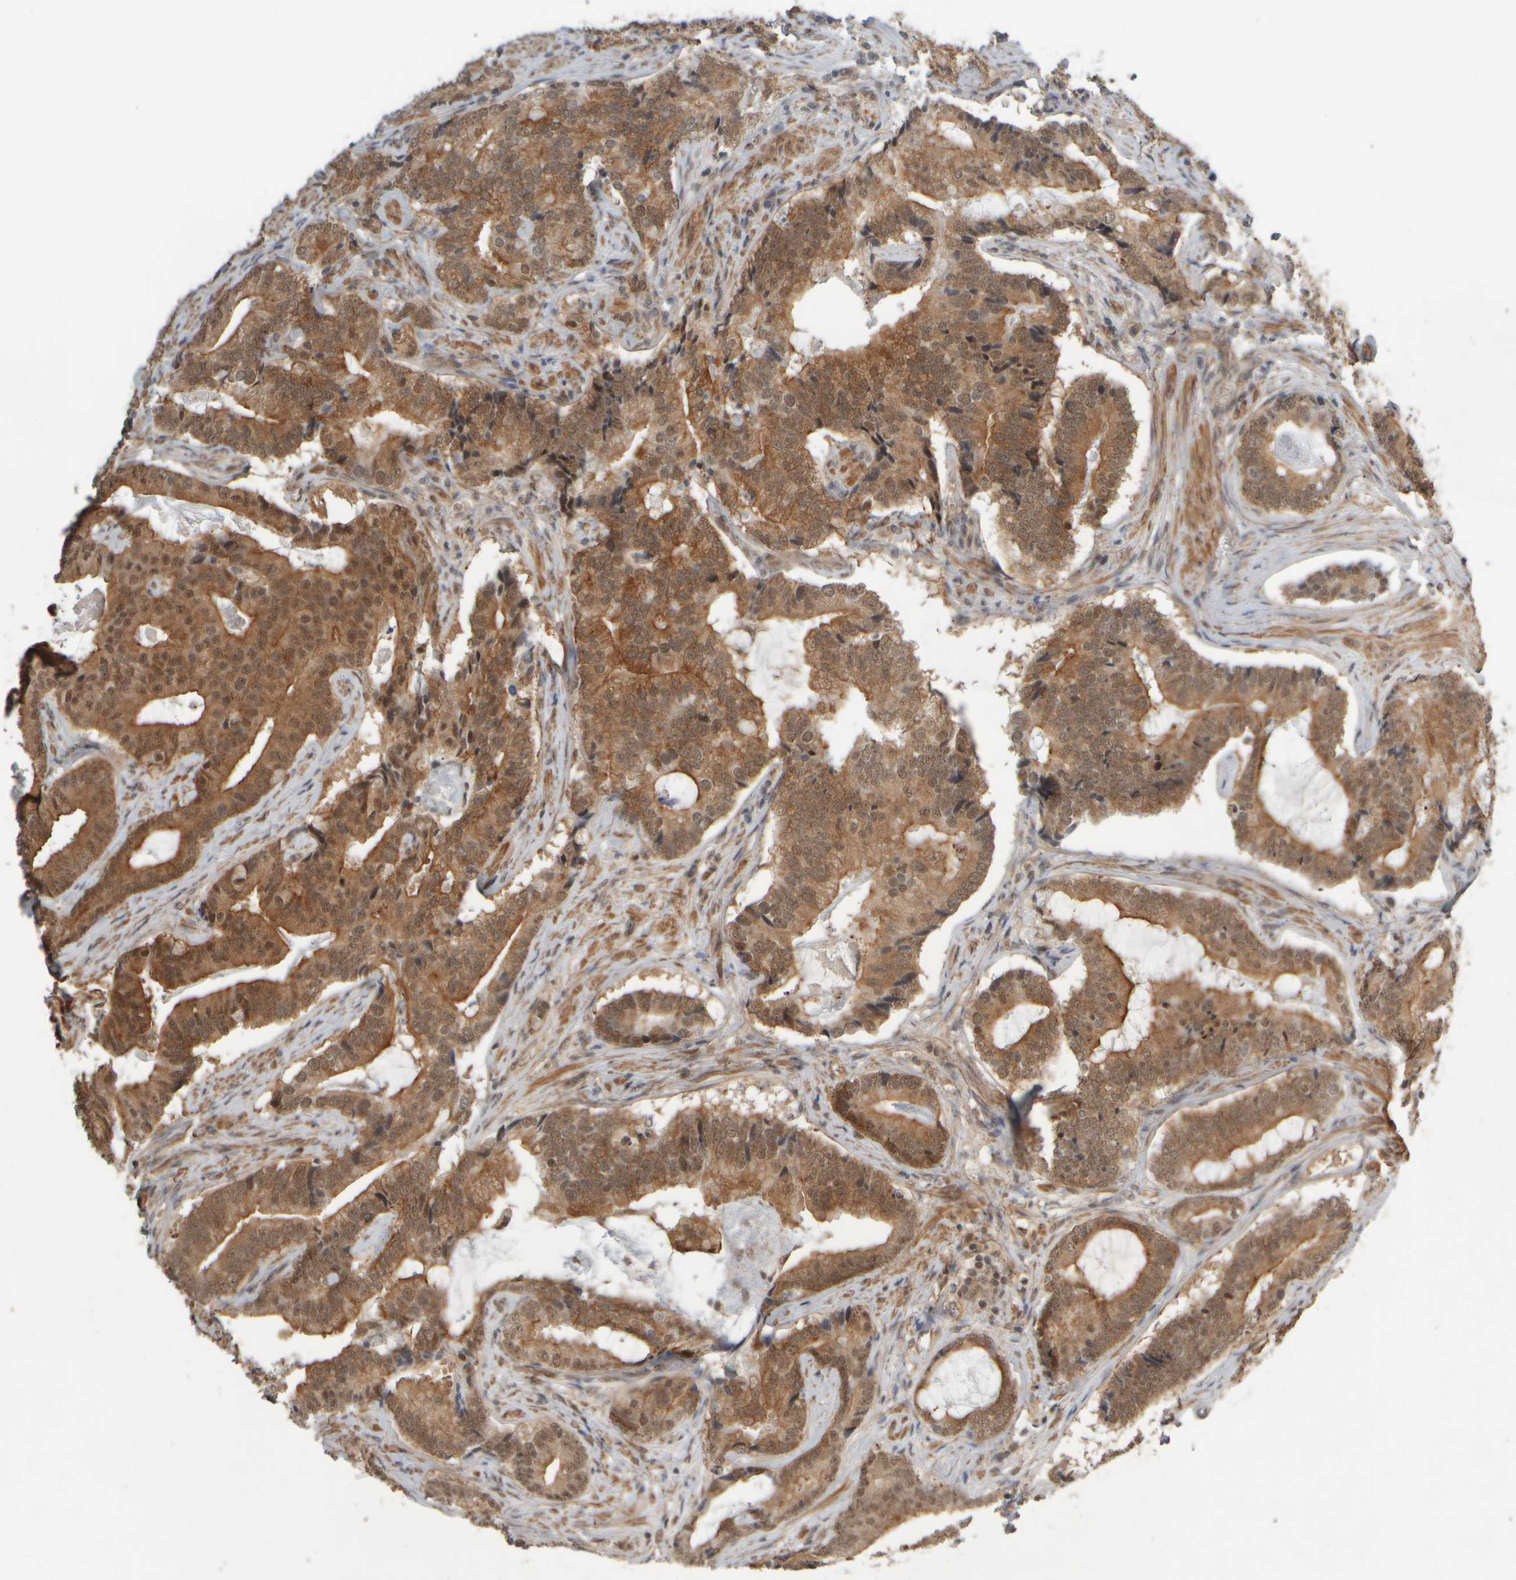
{"staining": {"intensity": "moderate", "quantity": ">75%", "location": "cytoplasmic/membranous"}, "tissue": "prostate cancer", "cell_type": "Tumor cells", "image_type": "cancer", "snomed": [{"axis": "morphology", "description": "Adenocarcinoma, High grade"}, {"axis": "topography", "description": "Prostate"}], "caption": "IHC histopathology image of neoplastic tissue: human adenocarcinoma (high-grade) (prostate) stained using immunohistochemistry shows medium levels of moderate protein expression localized specifically in the cytoplasmic/membranous of tumor cells, appearing as a cytoplasmic/membranous brown color.", "gene": "SYNRG", "patient": {"sex": "male", "age": 55}}